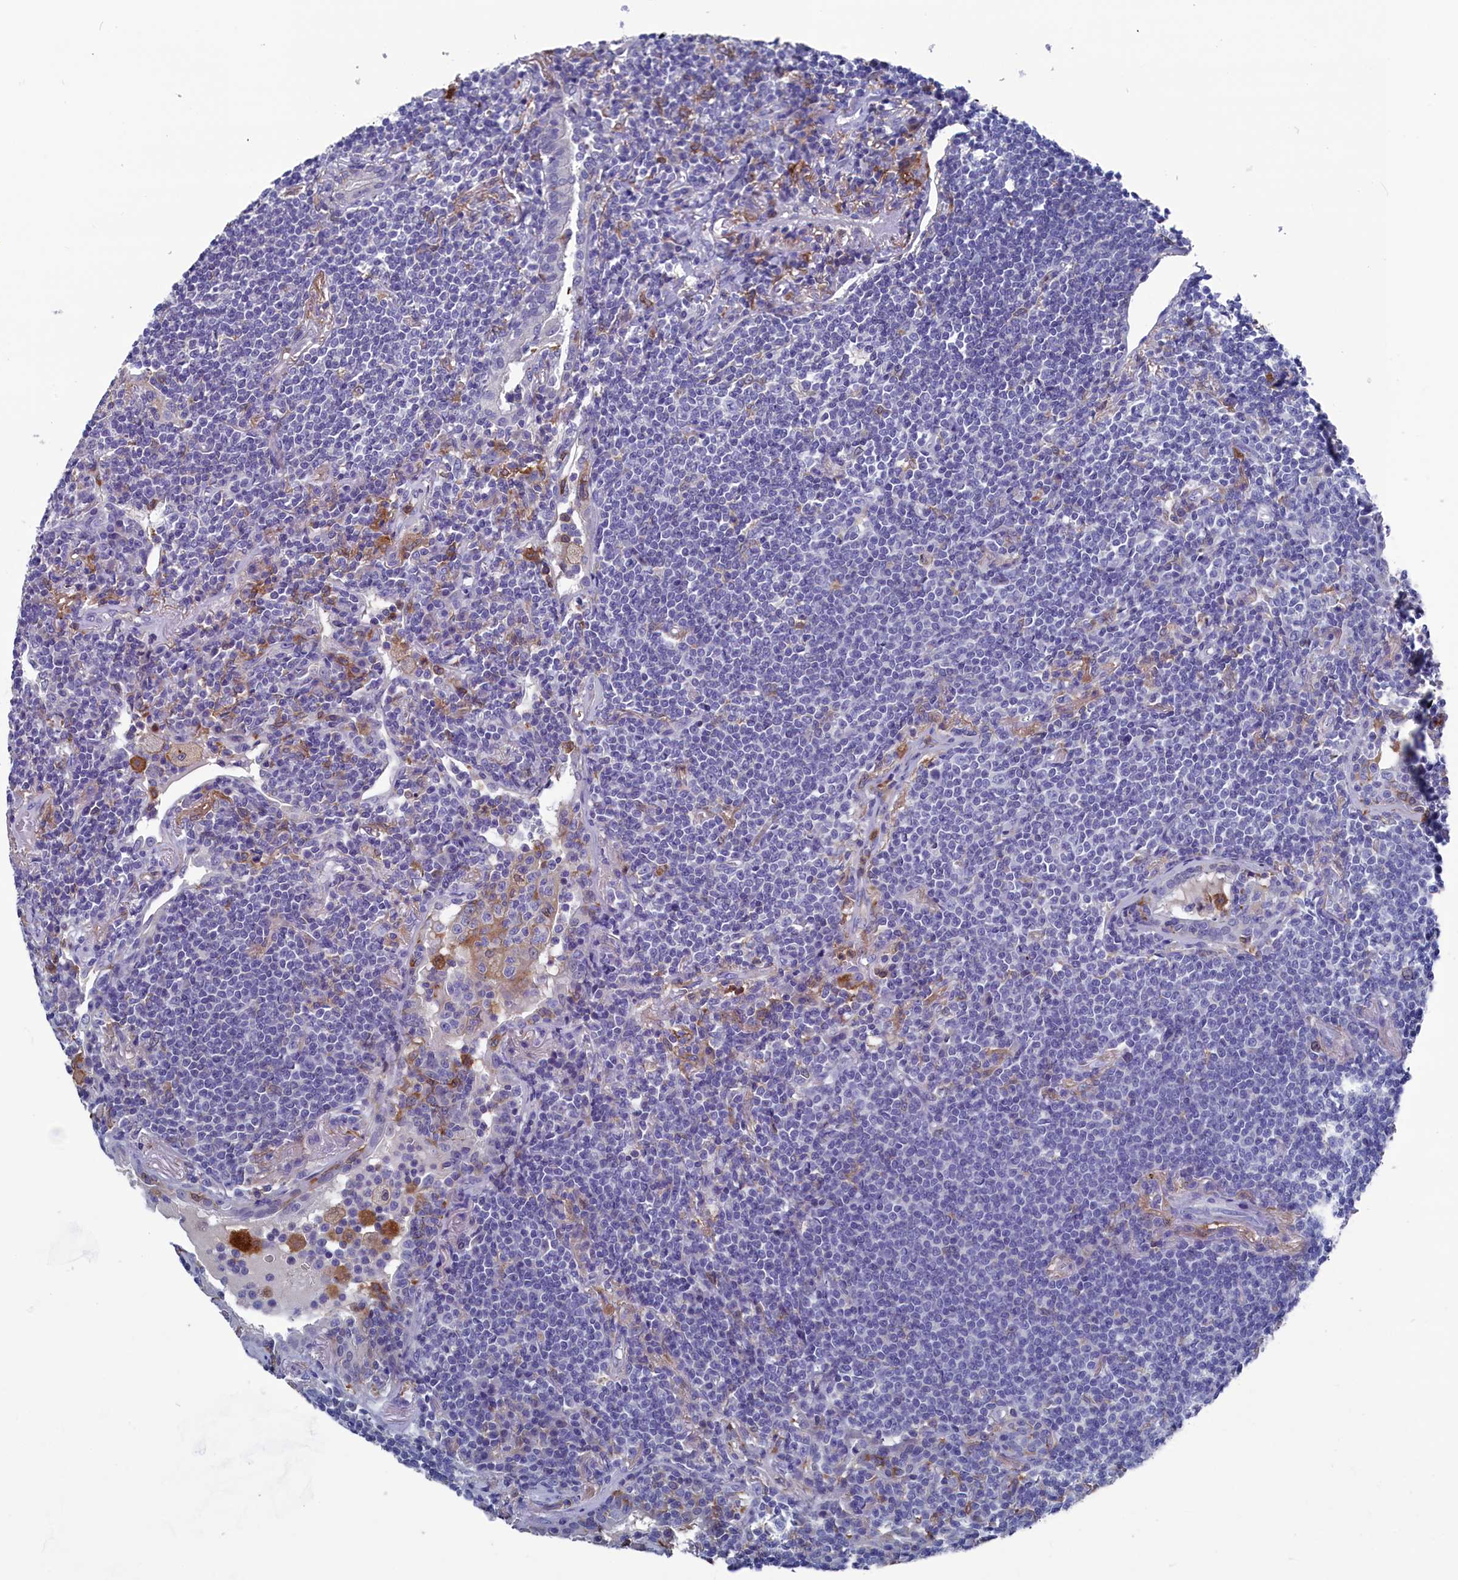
{"staining": {"intensity": "negative", "quantity": "none", "location": "none"}, "tissue": "lymphoma", "cell_type": "Tumor cells", "image_type": "cancer", "snomed": [{"axis": "morphology", "description": "Malignant lymphoma, non-Hodgkin's type, Low grade"}, {"axis": "topography", "description": "Lung"}], "caption": "This is a photomicrograph of immunohistochemistry (IHC) staining of malignant lymphoma, non-Hodgkin's type (low-grade), which shows no staining in tumor cells.", "gene": "TYROBP", "patient": {"sex": "female", "age": 71}}